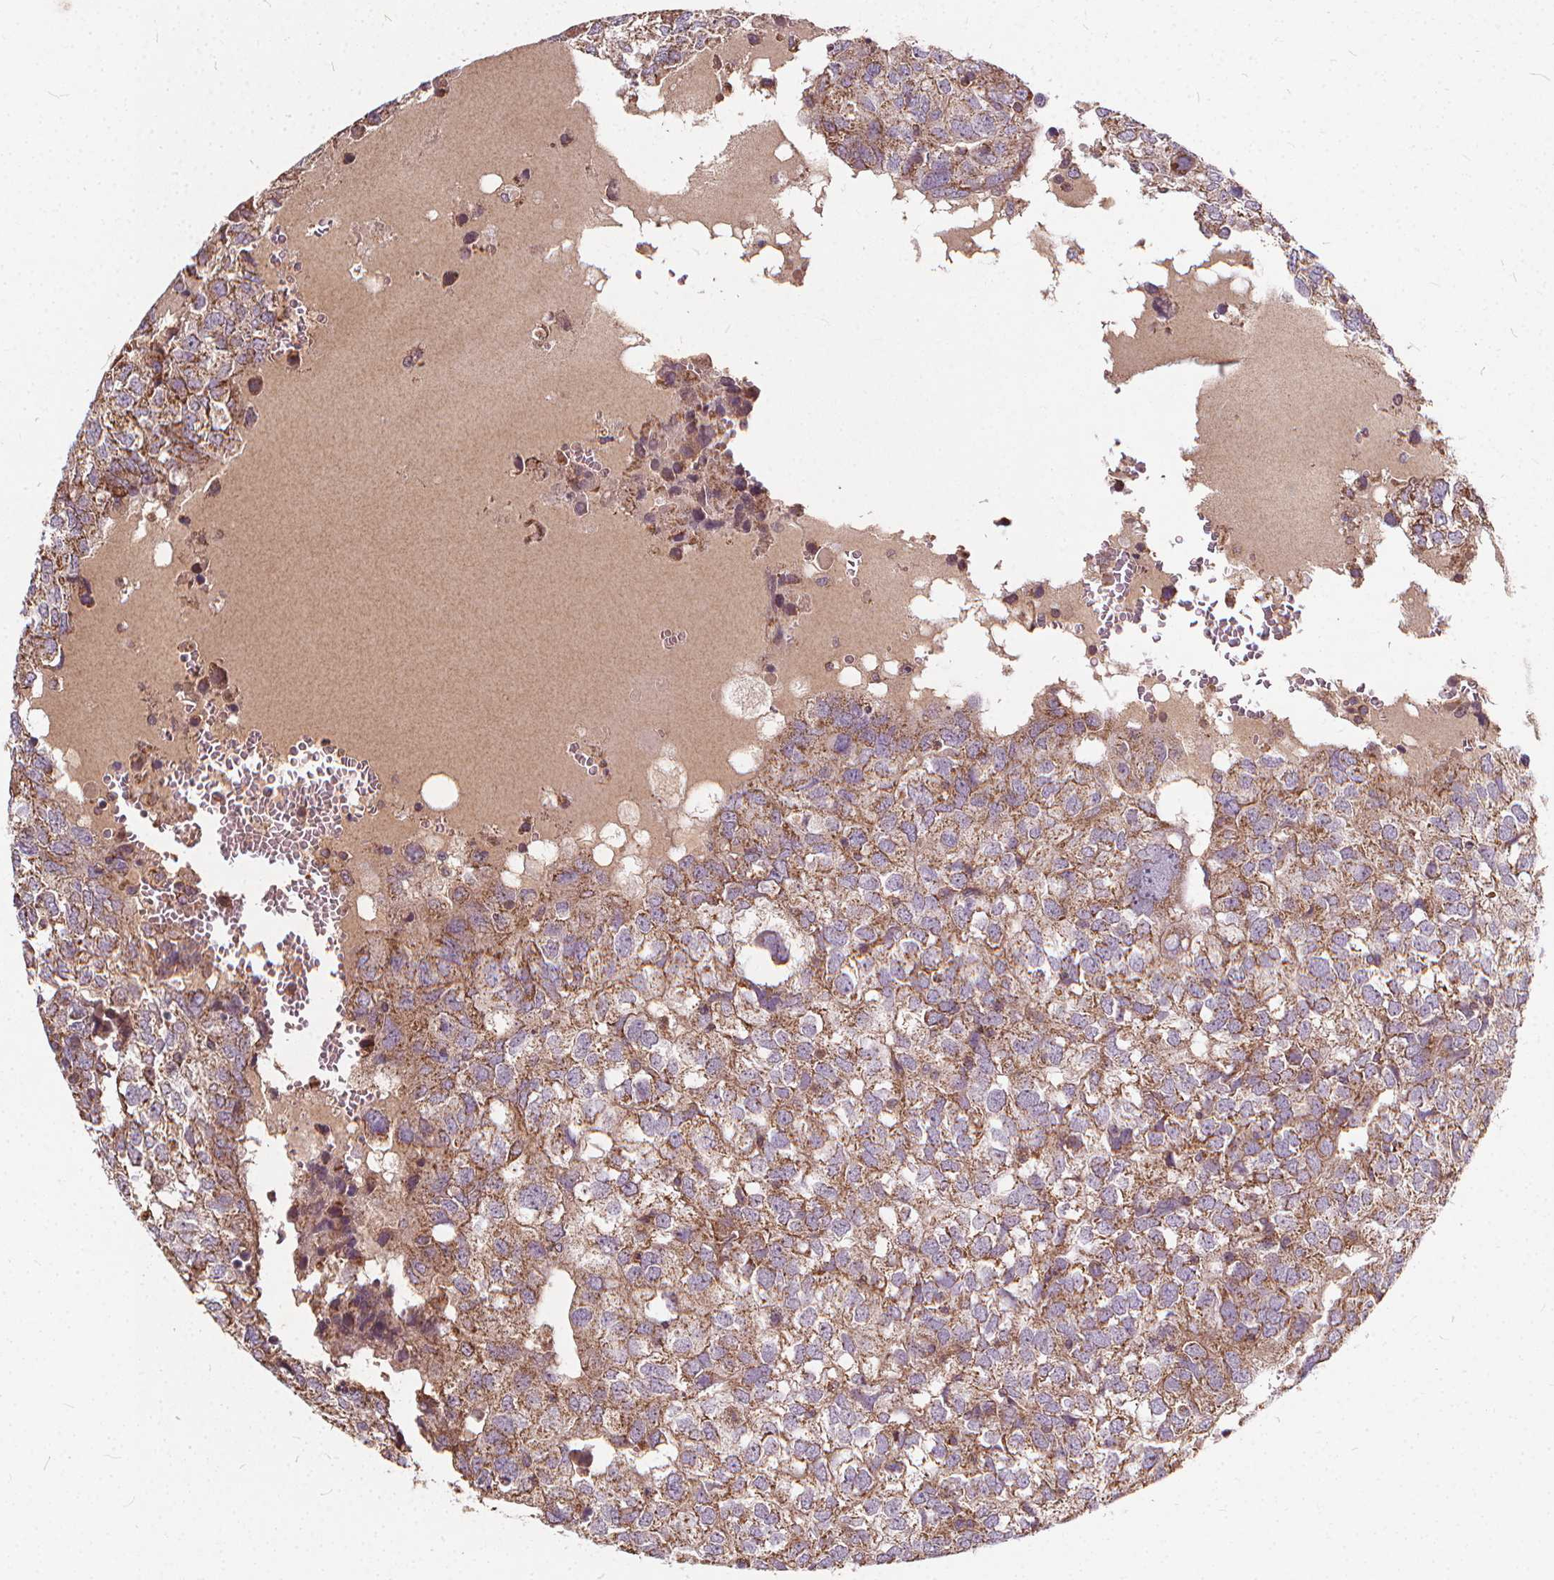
{"staining": {"intensity": "moderate", "quantity": ">75%", "location": "cytoplasmic/membranous"}, "tissue": "breast cancer", "cell_type": "Tumor cells", "image_type": "cancer", "snomed": [{"axis": "morphology", "description": "Duct carcinoma"}, {"axis": "topography", "description": "Breast"}], "caption": "Protein staining of breast cancer tissue exhibits moderate cytoplasmic/membranous expression in about >75% of tumor cells.", "gene": "ORAI2", "patient": {"sex": "female", "age": 30}}